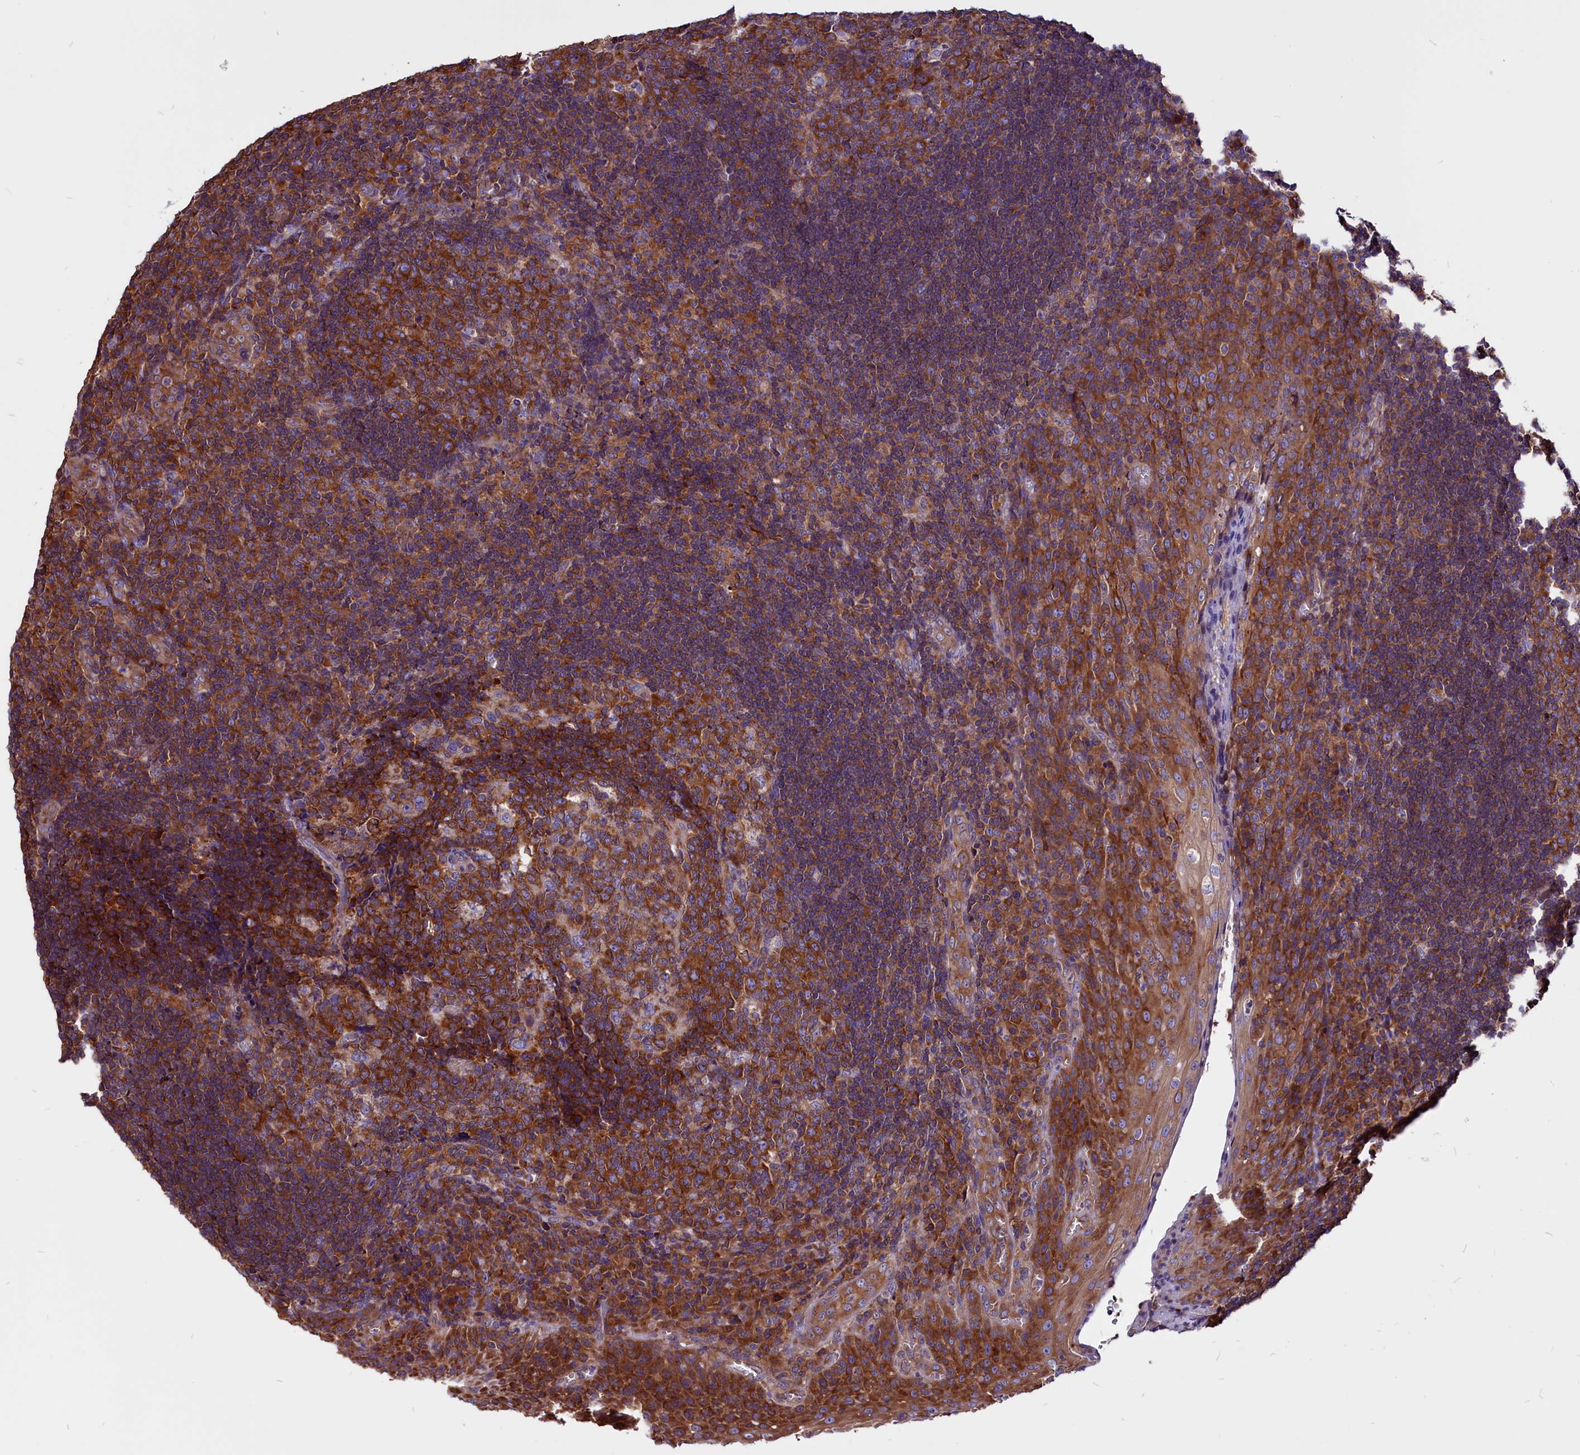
{"staining": {"intensity": "strong", "quantity": ">75%", "location": "cytoplasmic/membranous"}, "tissue": "tonsil", "cell_type": "Germinal center cells", "image_type": "normal", "snomed": [{"axis": "morphology", "description": "Normal tissue, NOS"}, {"axis": "topography", "description": "Tonsil"}], "caption": "This is an image of immunohistochemistry (IHC) staining of benign tonsil, which shows strong expression in the cytoplasmic/membranous of germinal center cells.", "gene": "EIF3G", "patient": {"sex": "male", "age": 17}}